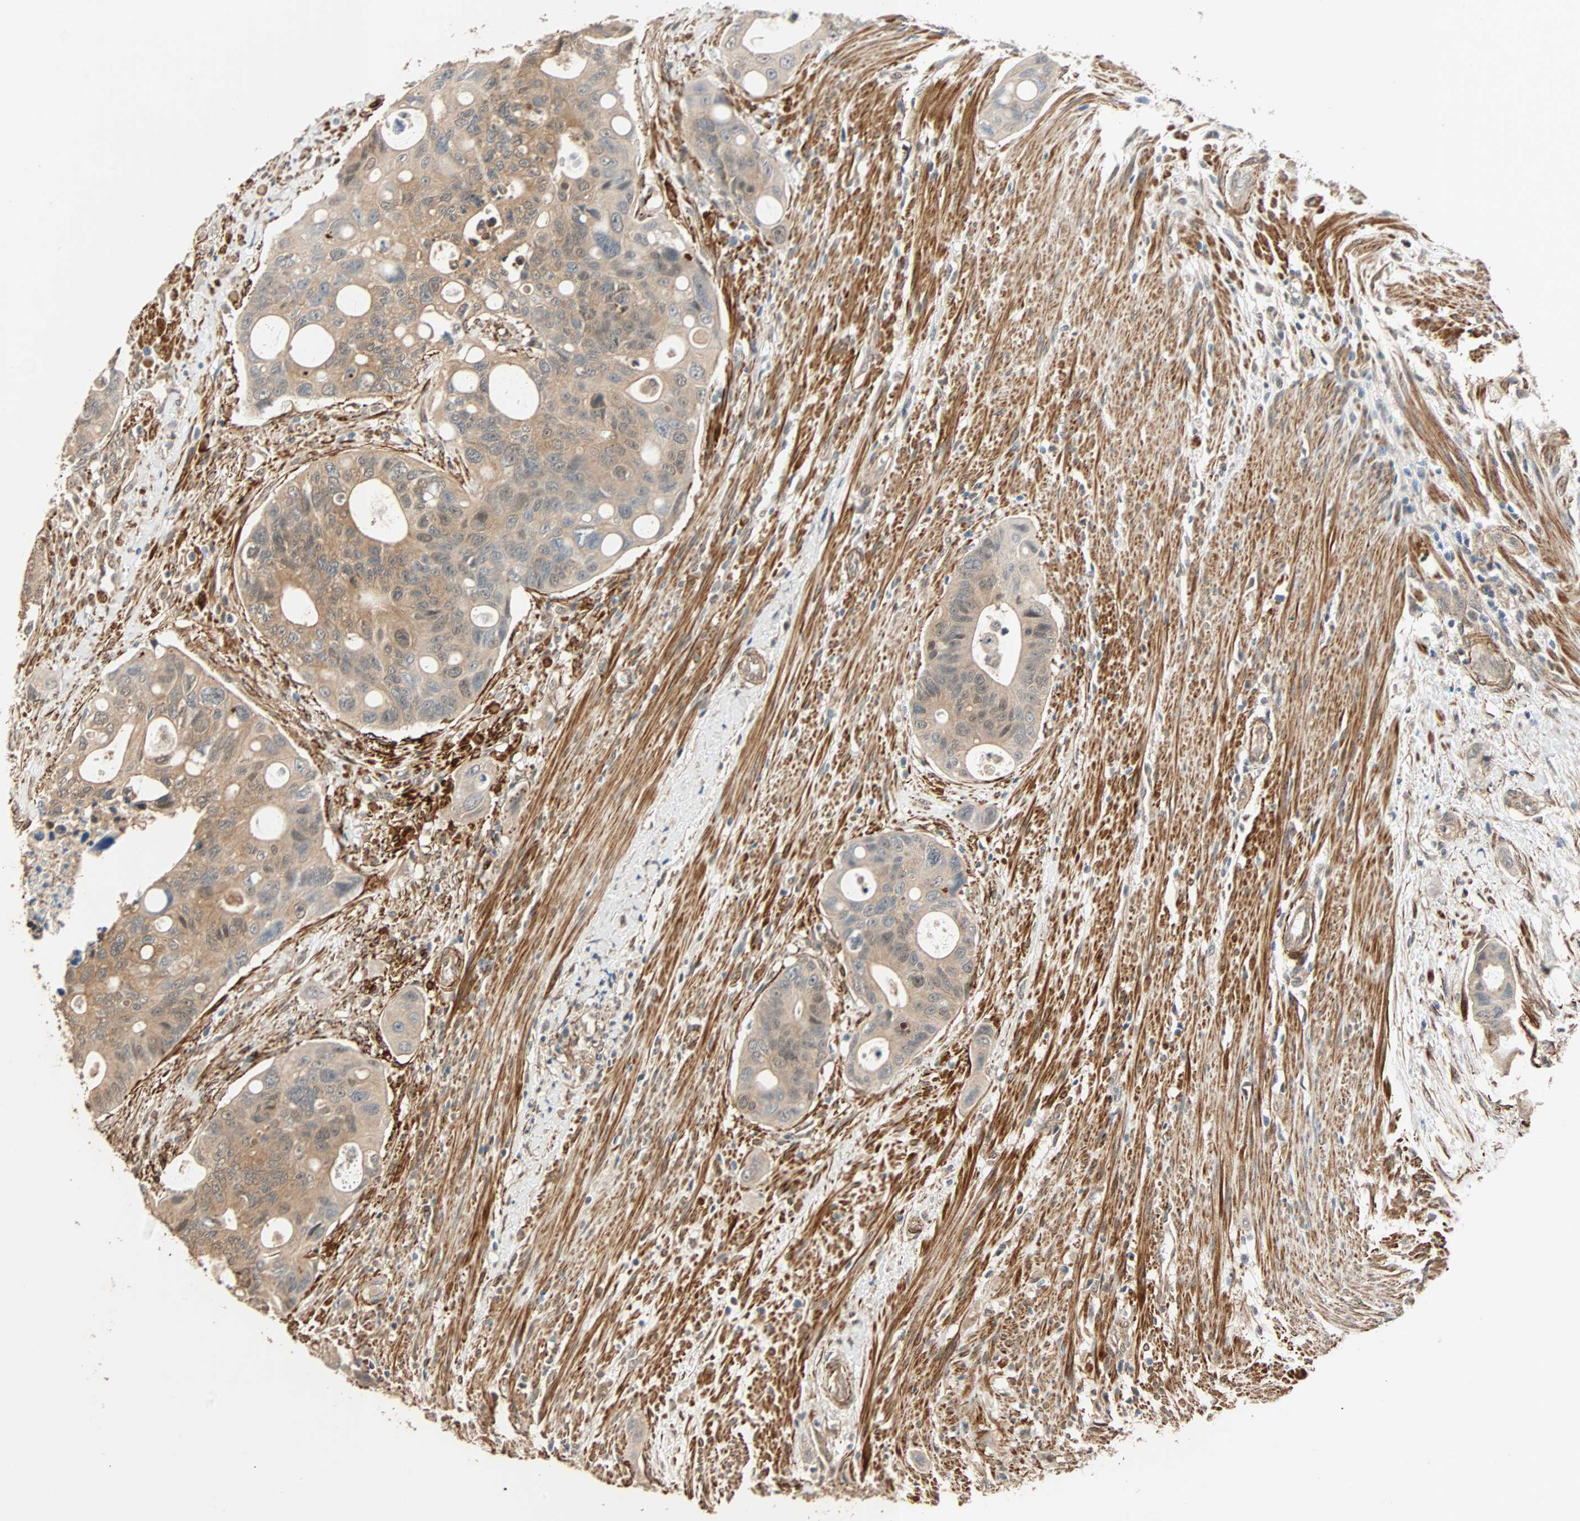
{"staining": {"intensity": "moderate", "quantity": "25%-75%", "location": "cytoplasmic/membranous"}, "tissue": "colorectal cancer", "cell_type": "Tumor cells", "image_type": "cancer", "snomed": [{"axis": "morphology", "description": "Adenocarcinoma, NOS"}, {"axis": "topography", "description": "Colon"}], "caption": "This is a histology image of immunohistochemistry staining of colorectal cancer, which shows moderate expression in the cytoplasmic/membranous of tumor cells.", "gene": "QSER1", "patient": {"sex": "female", "age": 57}}